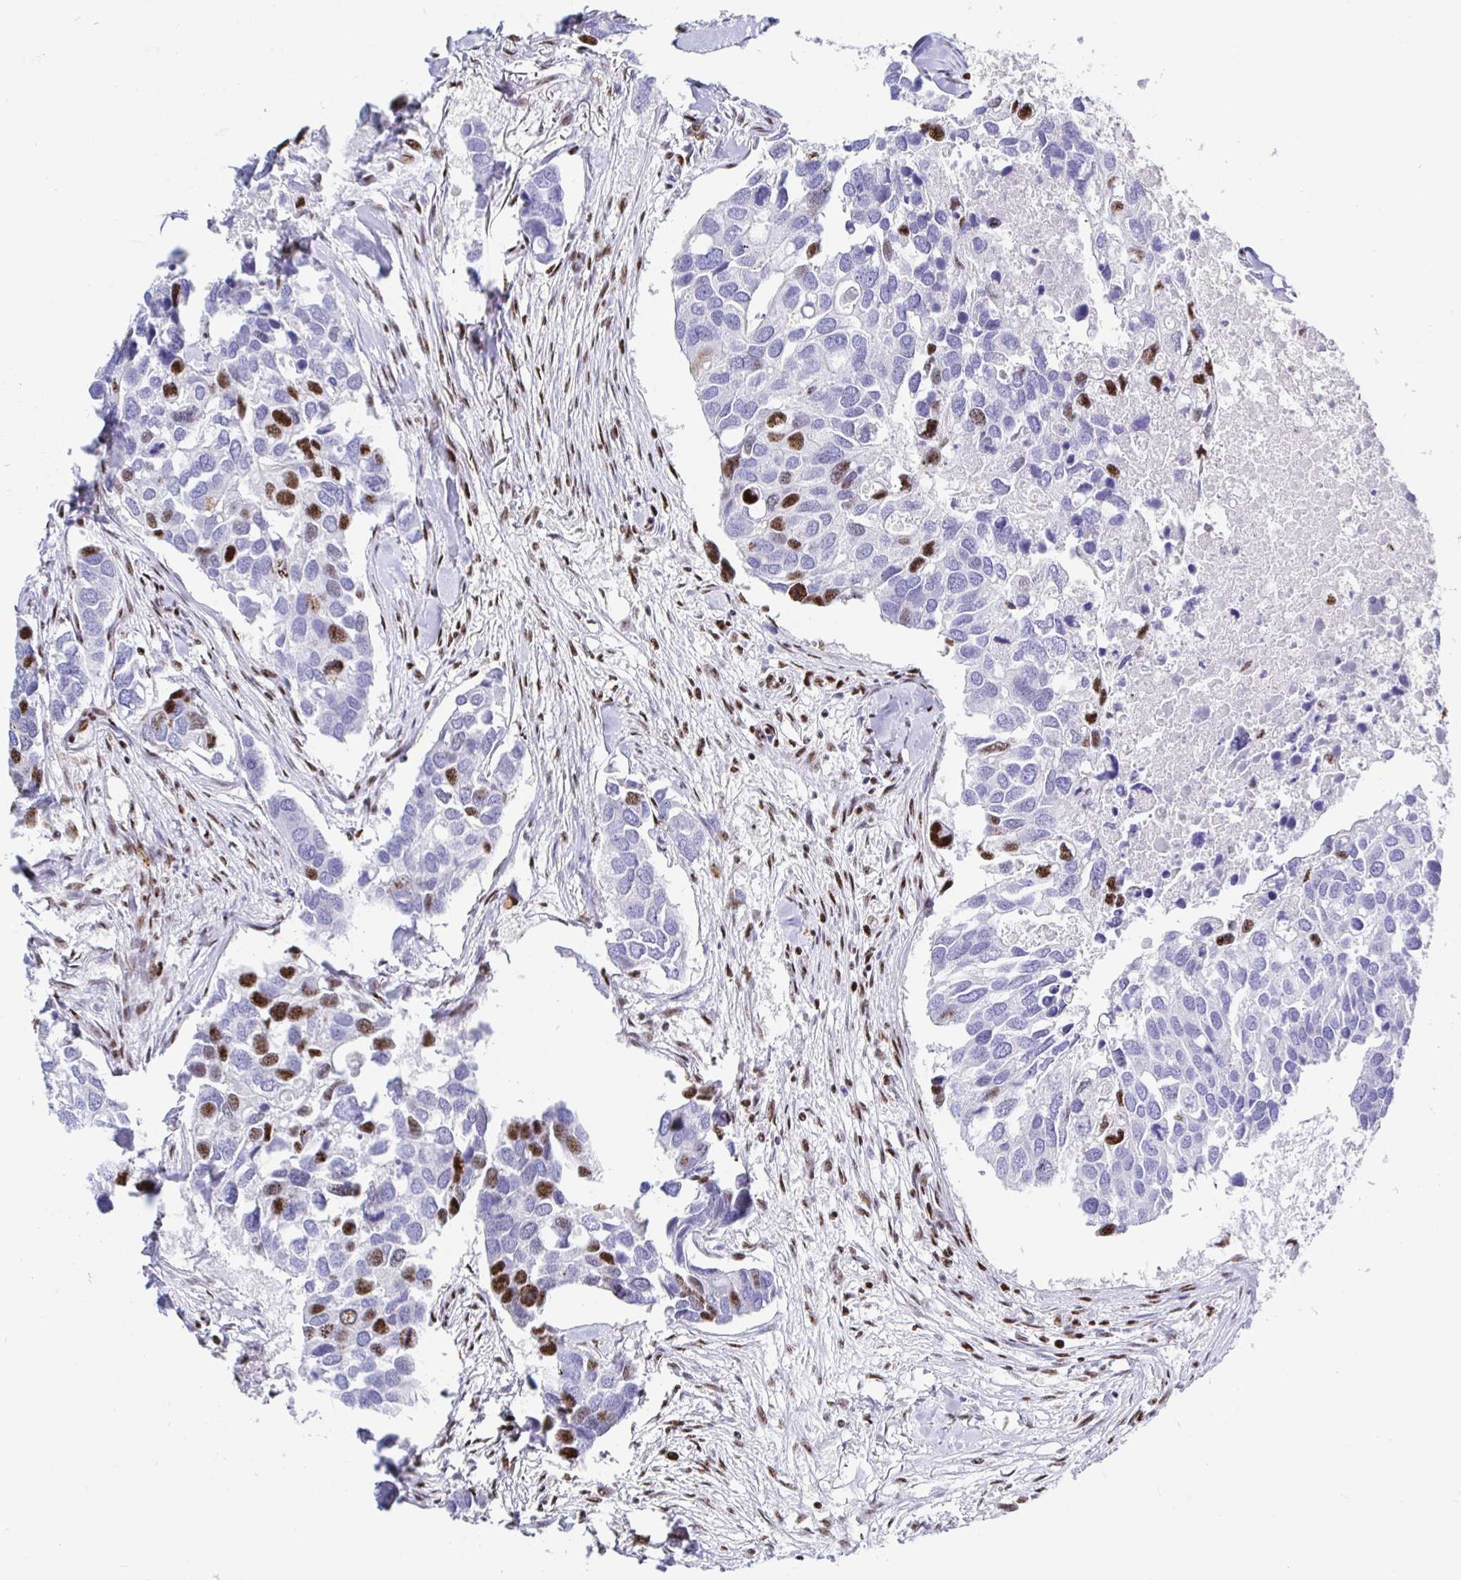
{"staining": {"intensity": "moderate", "quantity": "<25%", "location": "nuclear"}, "tissue": "breast cancer", "cell_type": "Tumor cells", "image_type": "cancer", "snomed": [{"axis": "morphology", "description": "Duct carcinoma"}, {"axis": "topography", "description": "Breast"}], "caption": "IHC histopathology image of human breast cancer stained for a protein (brown), which demonstrates low levels of moderate nuclear staining in approximately <25% of tumor cells.", "gene": "SETD5", "patient": {"sex": "female", "age": 83}}